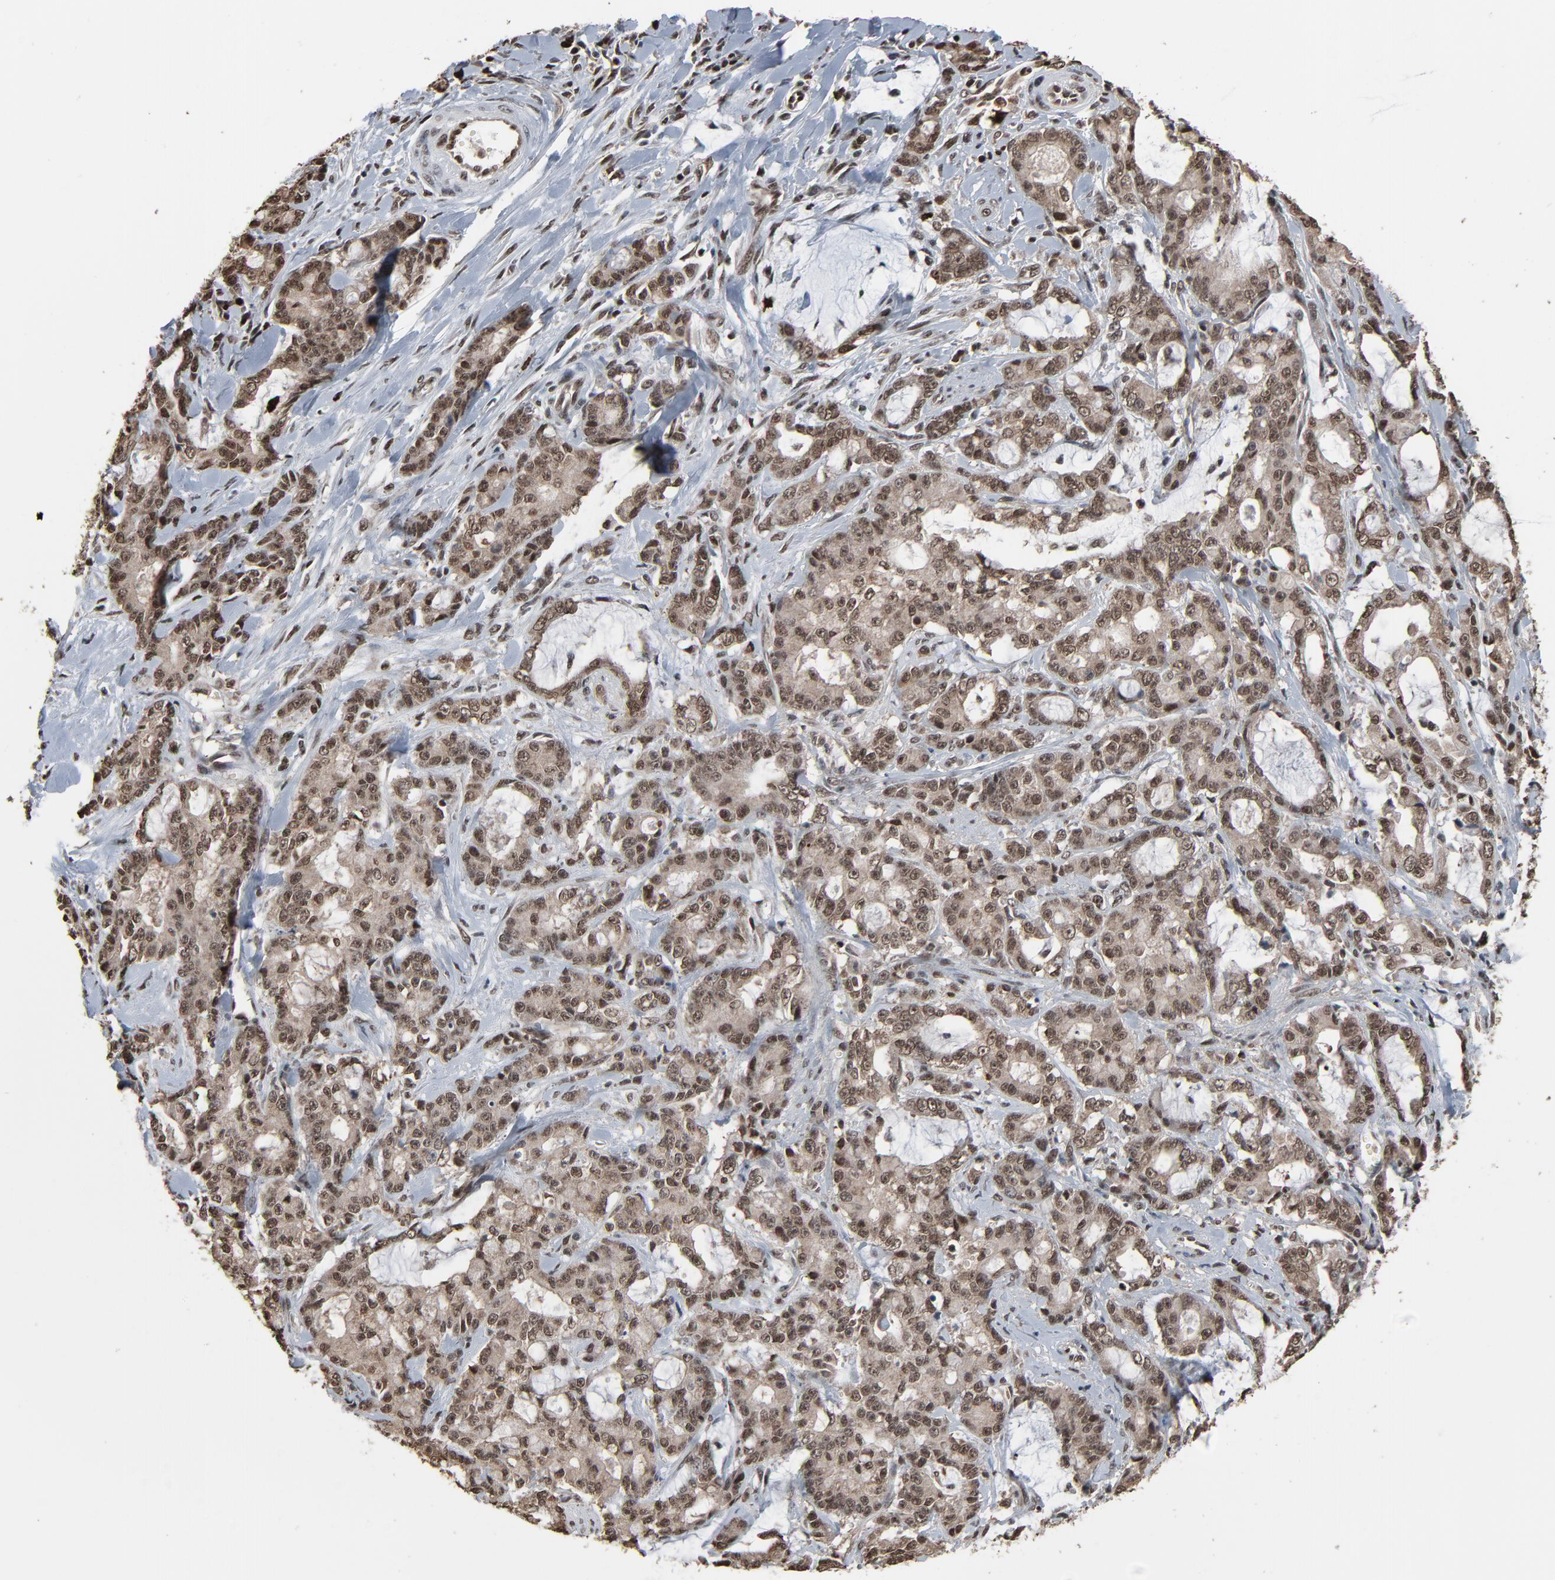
{"staining": {"intensity": "strong", "quantity": ">75%", "location": "cytoplasmic/membranous,nuclear"}, "tissue": "pancreatic cancer", "cell_type": "Tumor cells", "image_type": "cancer", "snomed": [{"axis": "morphology", "description": "Adenocarcinoma, NOS"}, {"axis": "topography", "description": "Pancreas"}], "caption": "An image of adenocarcinoma (pancreatic) stained for a protein reveals strong cytoplasmic/membranous and nuclear brown staining in tumor cells. (brown staining indicates protein expression, while blue staining denotes nuclei).", "gene": "MEIS2", "patient": {"sex": "female", "age": 73}}